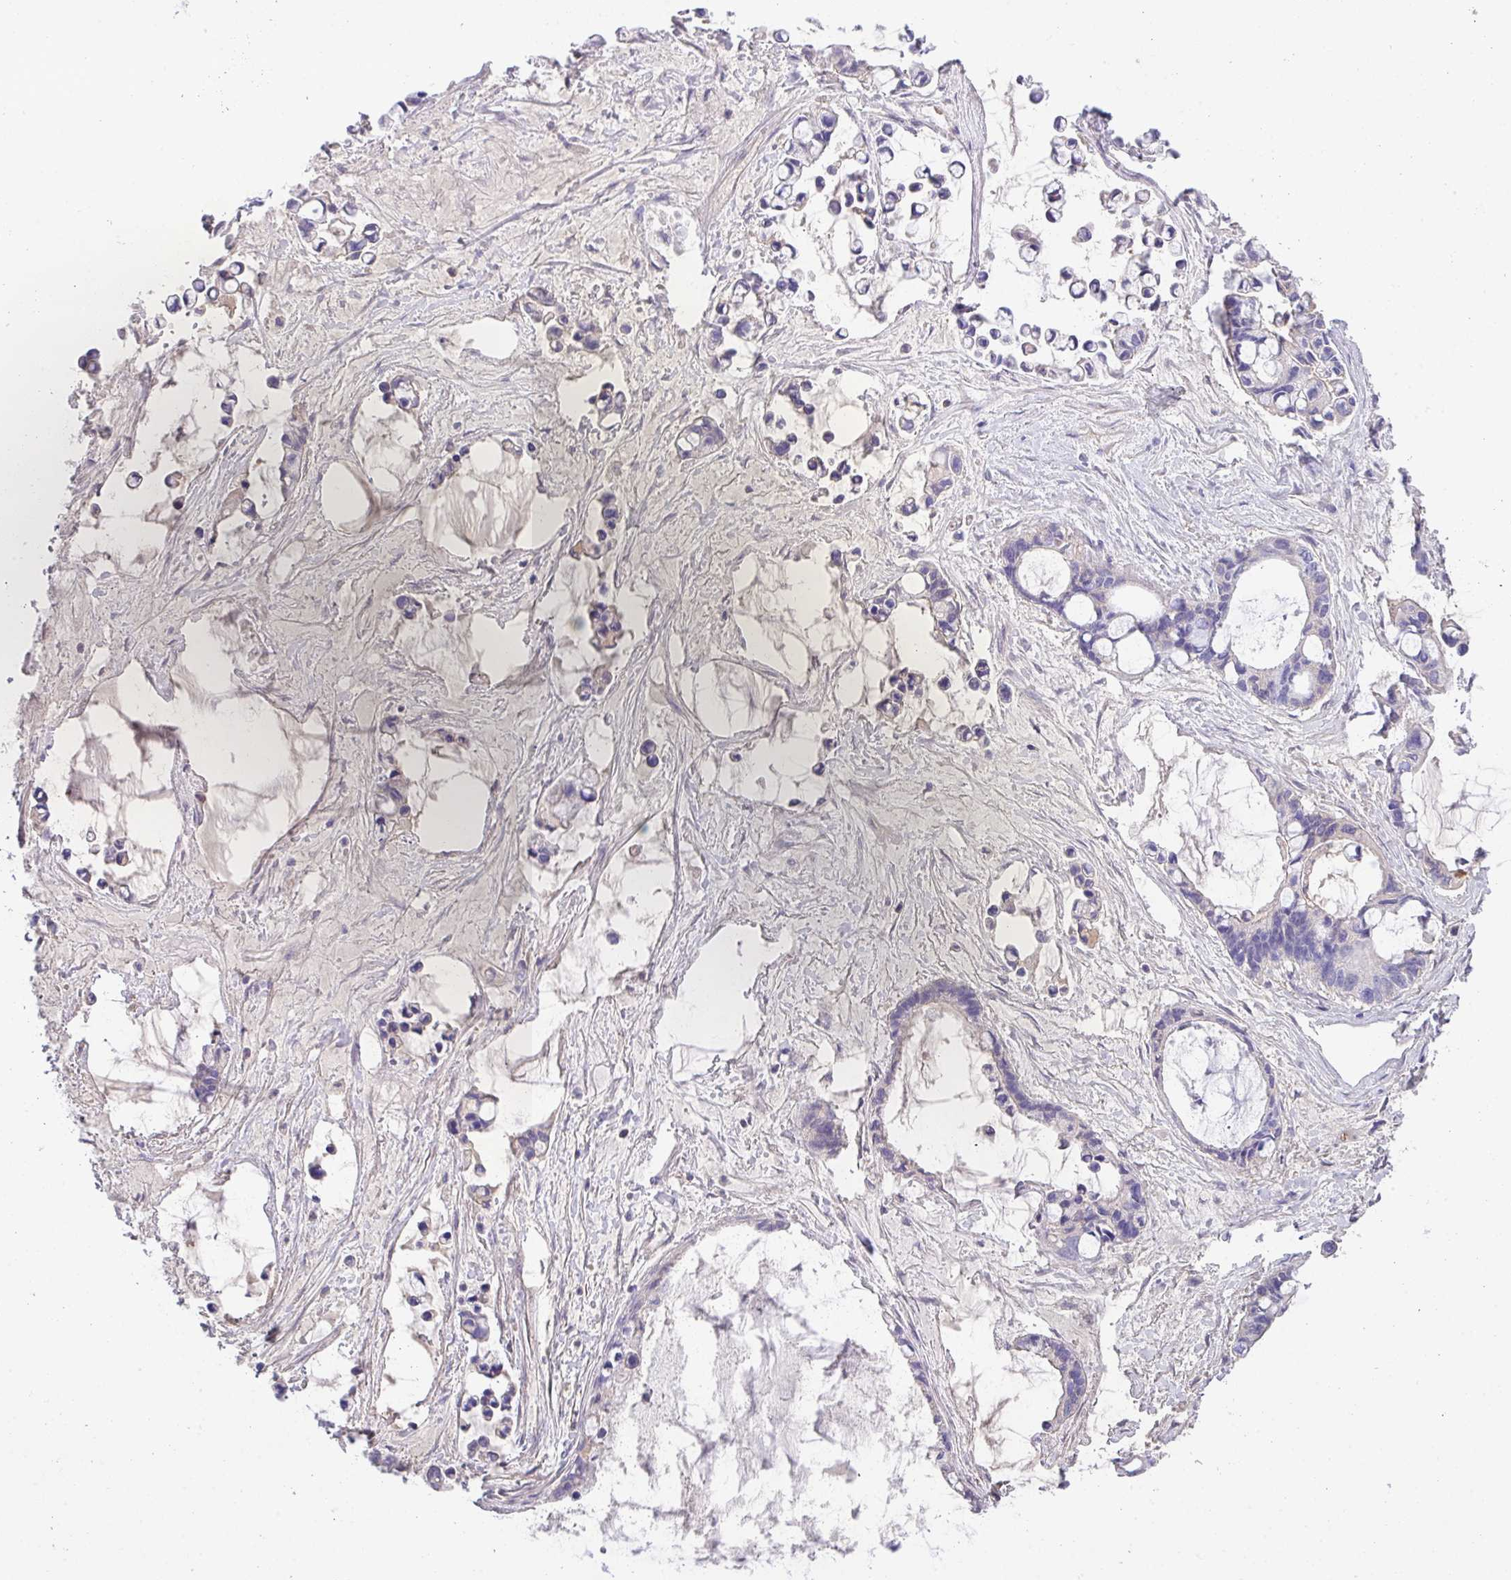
{"staining": {"intensity": "negative", "quantity": "none", "location": "none"}, "tissue": "ovarian cancer", "cell_type": "Tumor cells", "image_type": "cancer", "snomed": [{"axis": "morphology", "description": "Cystadenocarcinoma, mucinous, NOS"}, {"axis": "topography", "description": "Ovary"}], "caption": "Tumor cells show no significant positivity in ovarian cancer (mucinous cystadenocarcinoma).", "gene": "DNAL1", "patient": {"sex": "female", "age": 63}}